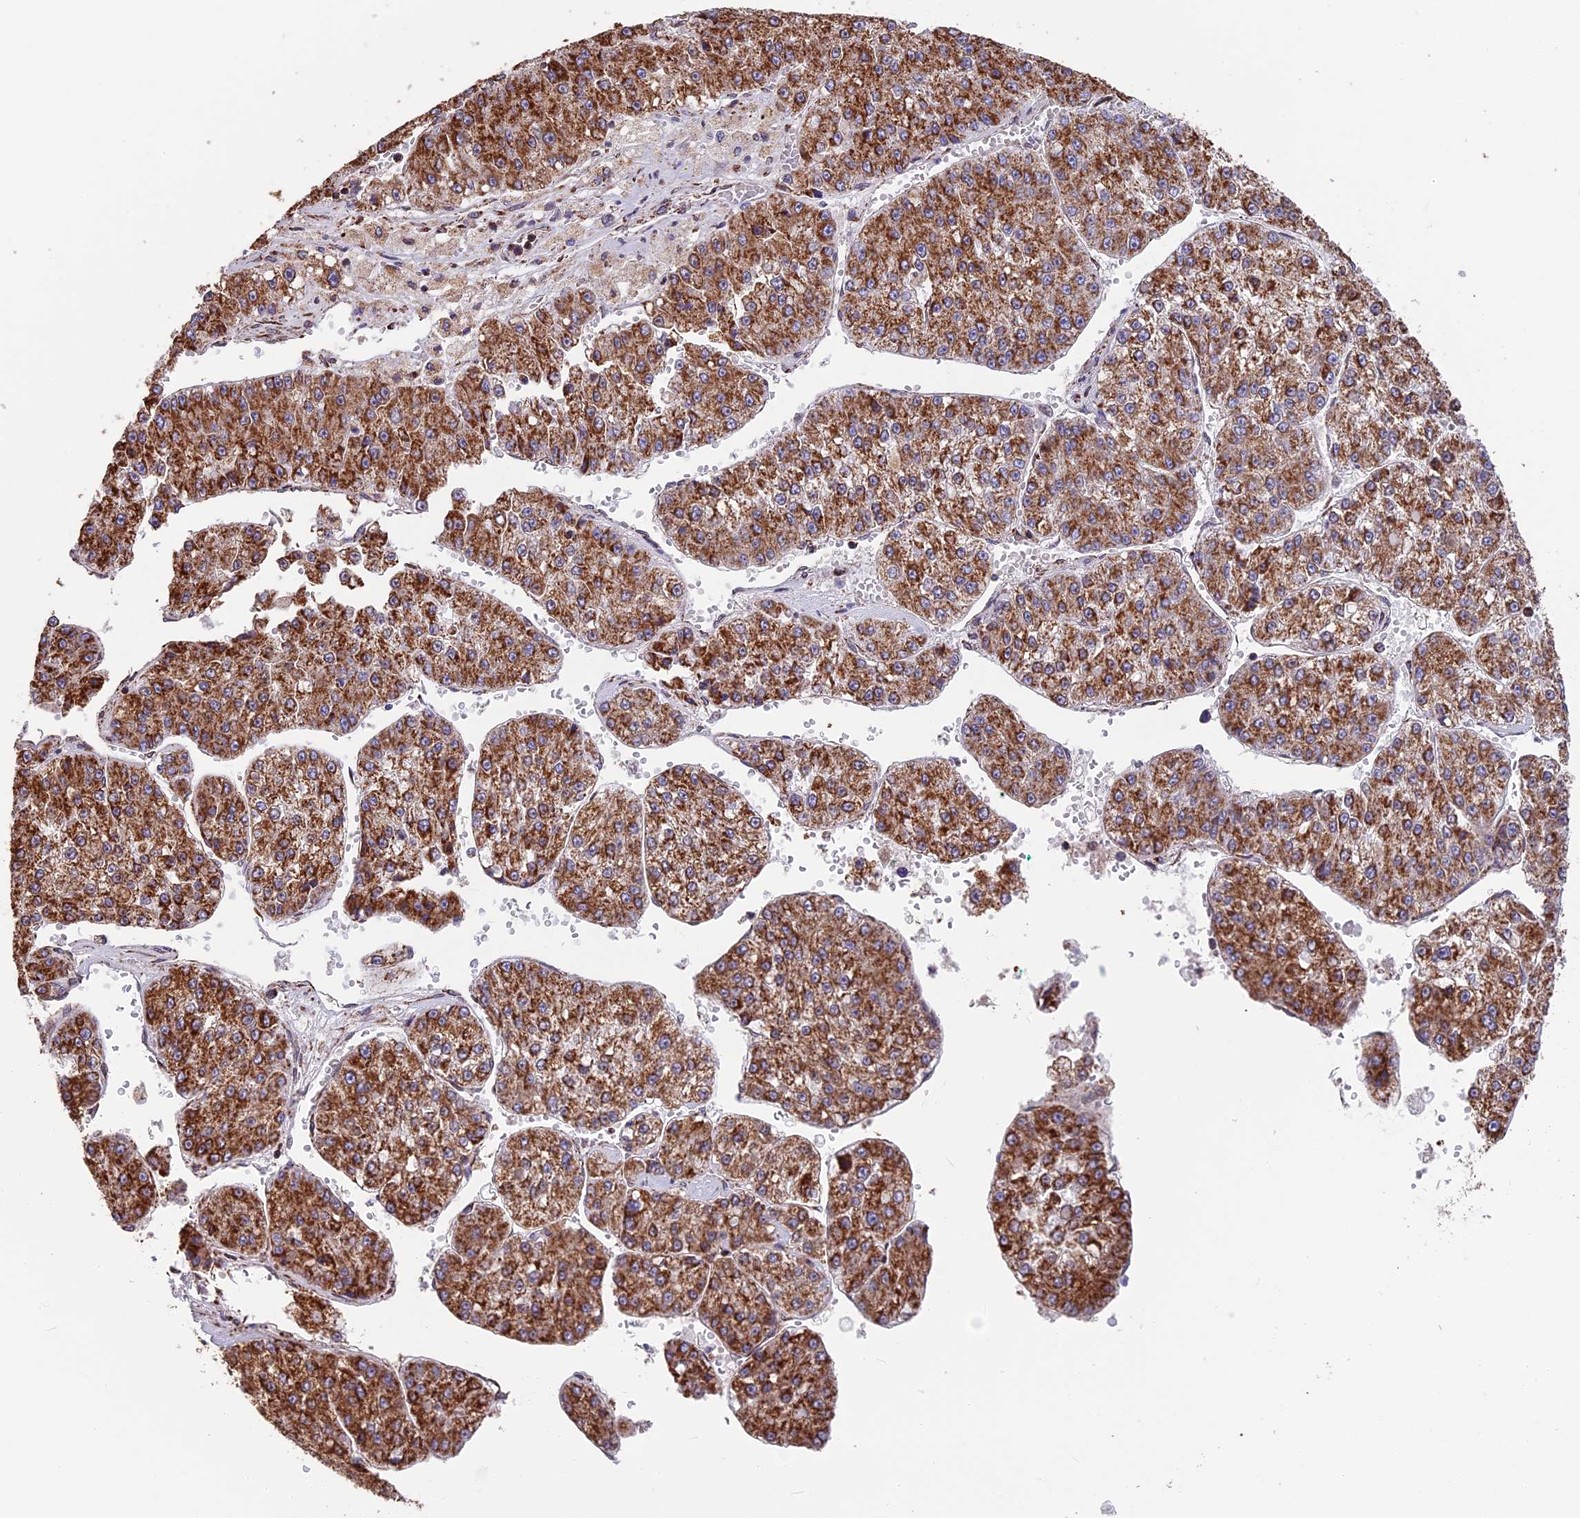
{"staining": {"intensity": "strong", "quantity": ">75%", "location": "cytoplasmic/membranous"}, "tissue": "liver cancer", "cell_type": "Tumor cells", "image_type": "cancer", "snomed": [{"axis": "morphology", "description": "Carcinoma, Hepatocellular, NOS"}, {"axis": "topography", "description": "Liver"}], "caption": "Hepatocellular carcinoma (liver) stained with immunohistochemistry (IHC) exhibits strong cytoplasmic/membranous staining in approximately >75% of tumor cells.", "gene": "CS", "patient": {"sex": "female", "age": 73}}